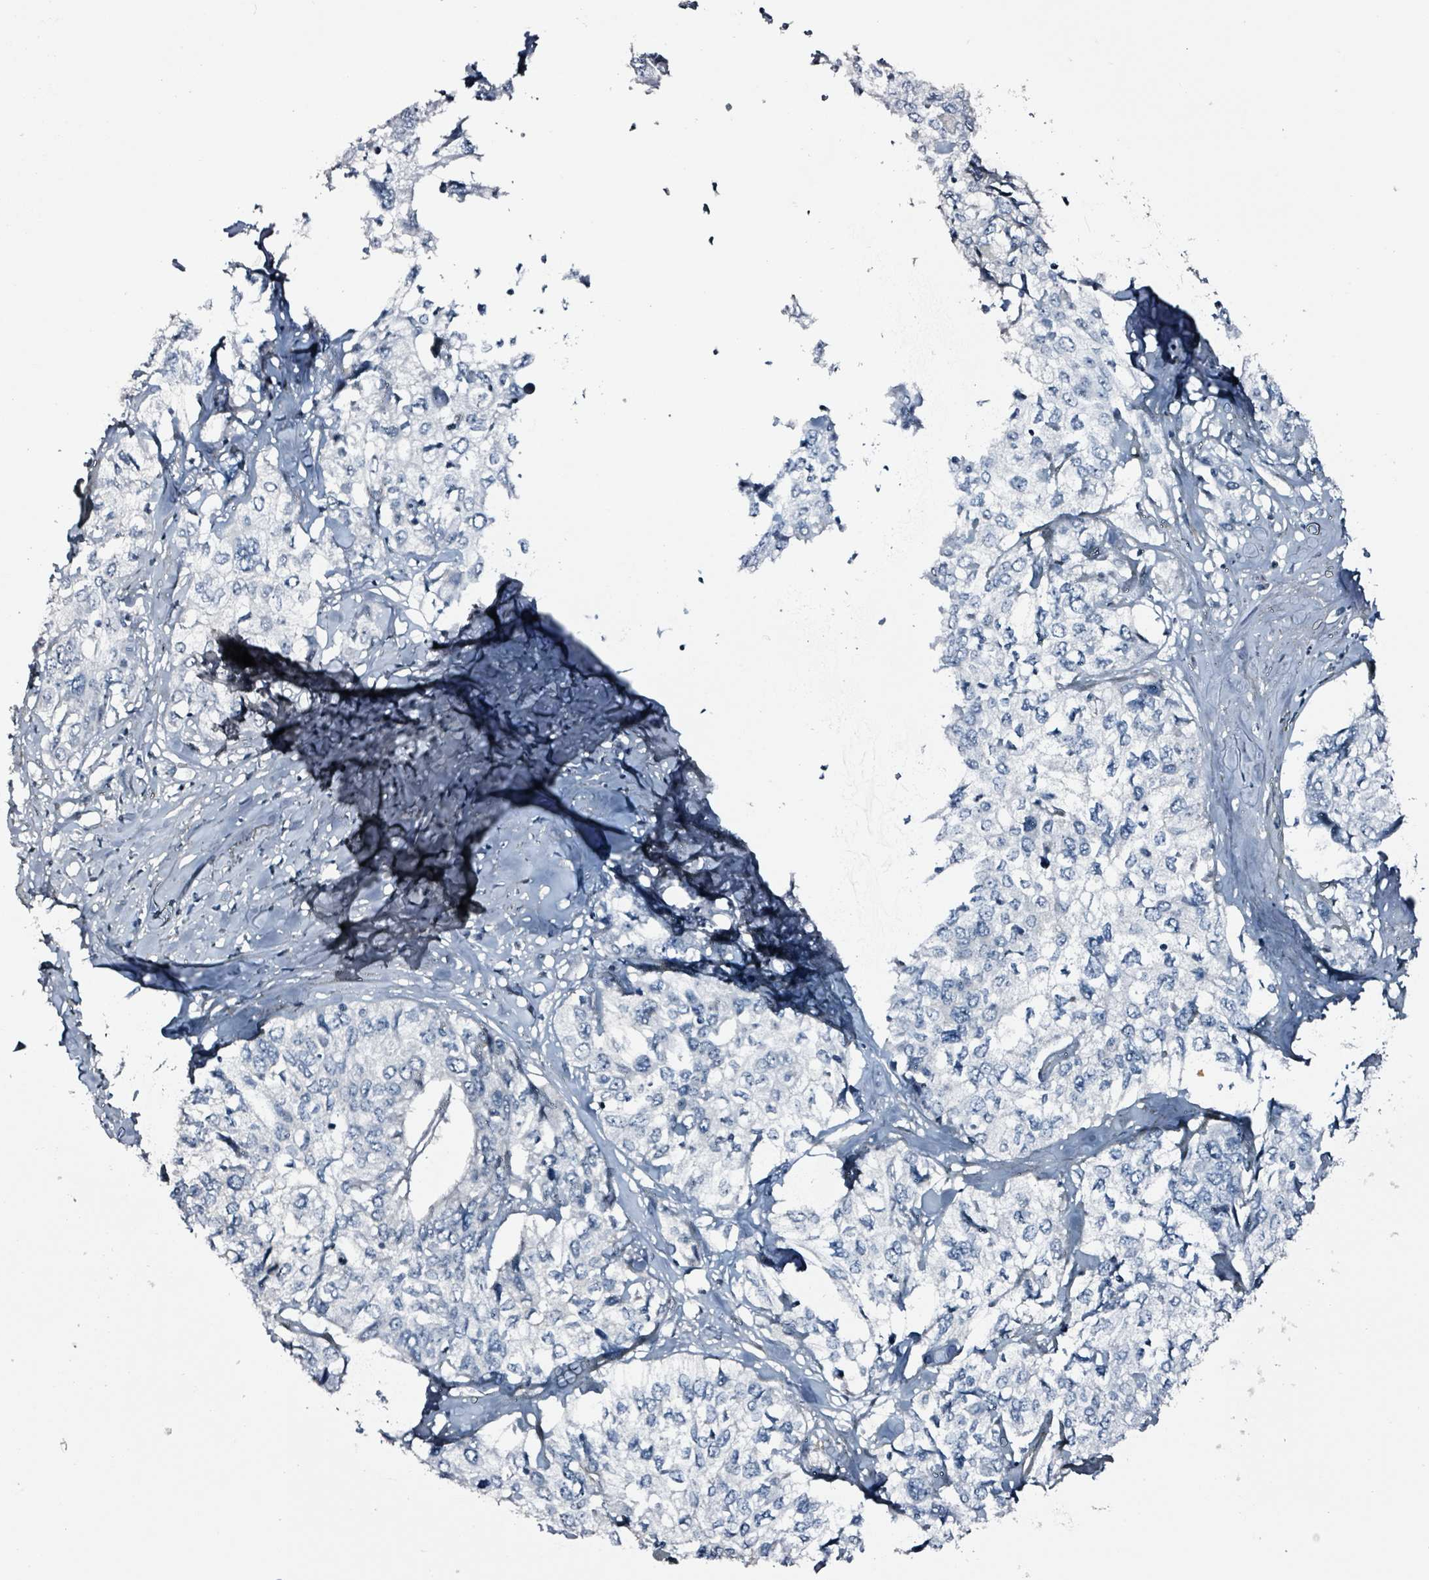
{"staining": {"intensity": "negative", "quantity": "none", "location": "none"}, "tissue": "cervical cancer", "cell_type": "Tumor cells", "image_type": "cancer", "snomed": [{"axis": "morphology", "description": "Squamous cell carcinoma, NOS"}, {"axis": "topography", "description": "Cervix"}], "caption": "Tumor cells show no significant staining in squamous cell carcinoma (cervical).", "gene": "CA9", "patient": {"sex": "female", "age": 31}}